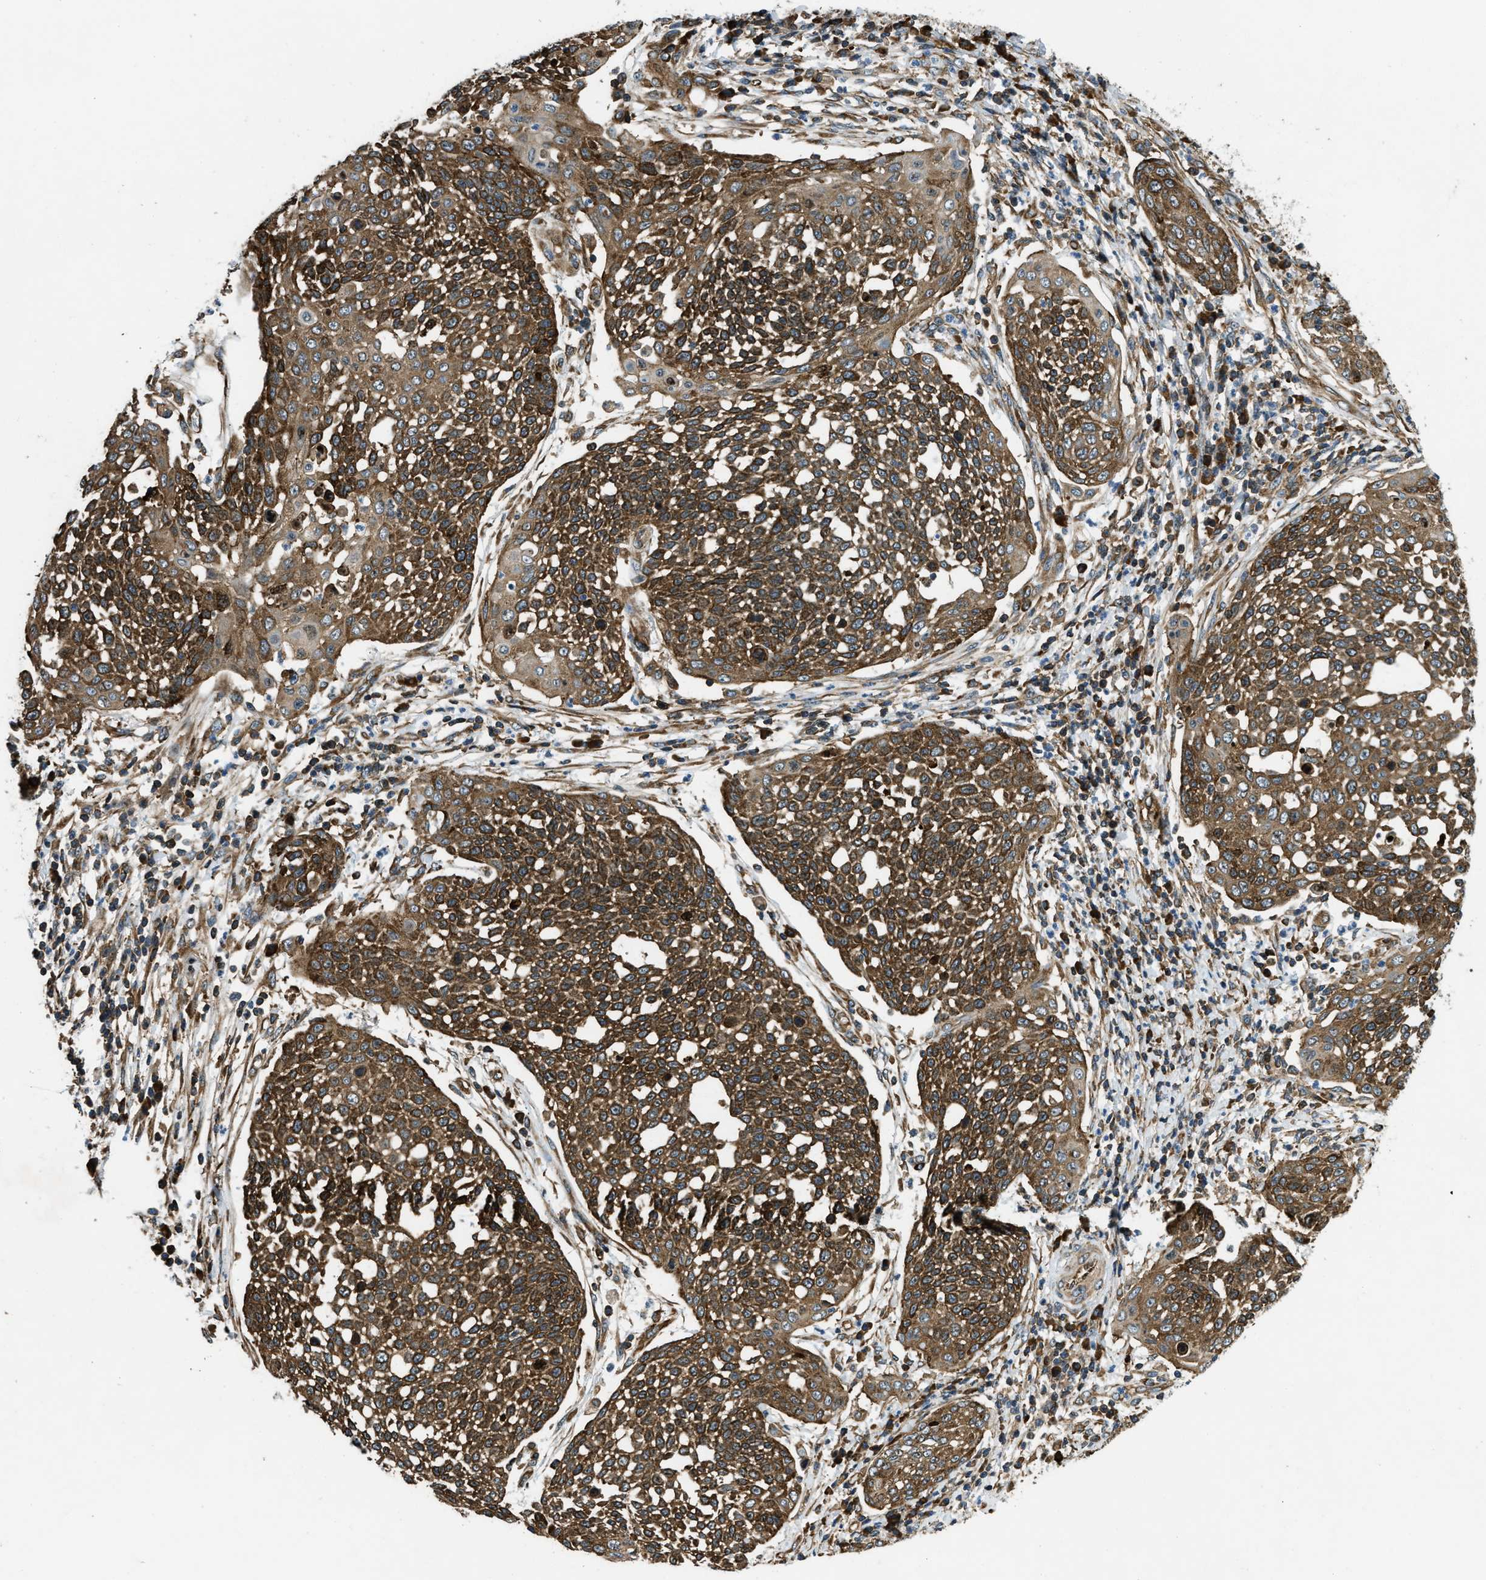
{"staining": {"intensity": "strong", "quantity": ">75%", "location": "cytoplasmic/membranous"}, "tissue": "cervical cancer", "cell_type": "Tumor cells", "image_type": "cancer", "snomed": [{"axis": "morphology", "description": "Squamous cell carcinoma, NOS"}, {"axis": "topography", "description": "Cervix"}], "caption": "Protein staining shows strong cytoplasmic/membranous staining in about >75% of tumor cells in squamous cell carcinoma (cervical). Ihc stains the protein of interest in brown and the nuclei are stained blue.", "gene": "RASGRF2", "patient": {"sex": "female", "age": 34}}